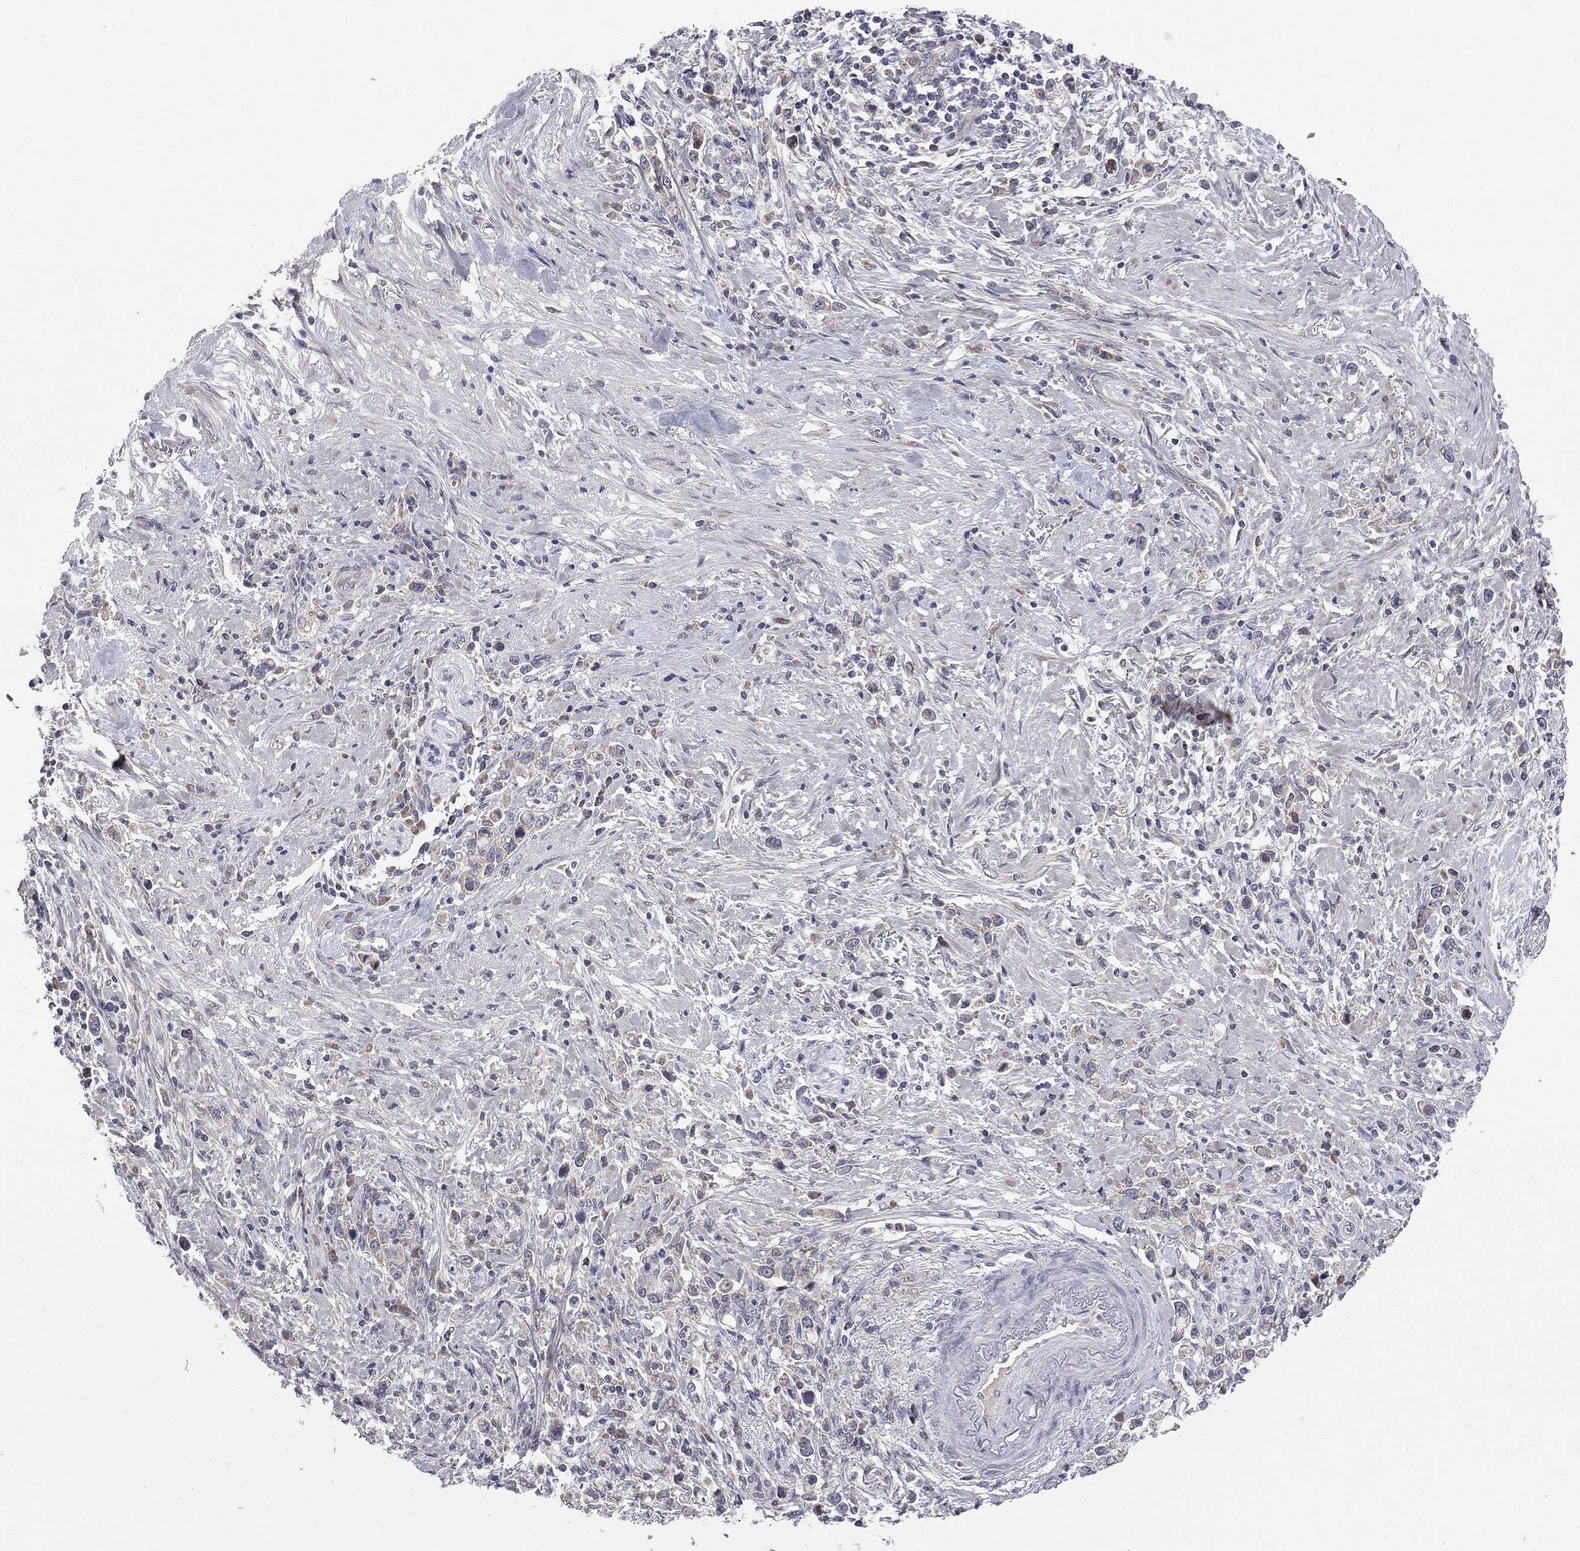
{"staining": {"intensity": "negative", "quantity": "none", "location": "none"}, "tissue": "stomach cancer", "cell_type": "Tumor cells", "image_type": "cancer", "snomed": [{"axis": "morphology", "description": "Adenocarcinoma, NOS"}, {"axis": "topography", "description": "Stomach"}], "caption": "High magnification brightfield microscopy of stomach cancer stained with DAB (3,3'-diaminobenzidine) (brown) and counterstained with hematoxylin (blue): tumor cells show no significant positivity.", "gene": "CNOT11", "patient": {"sex": "male", "age": 63}}